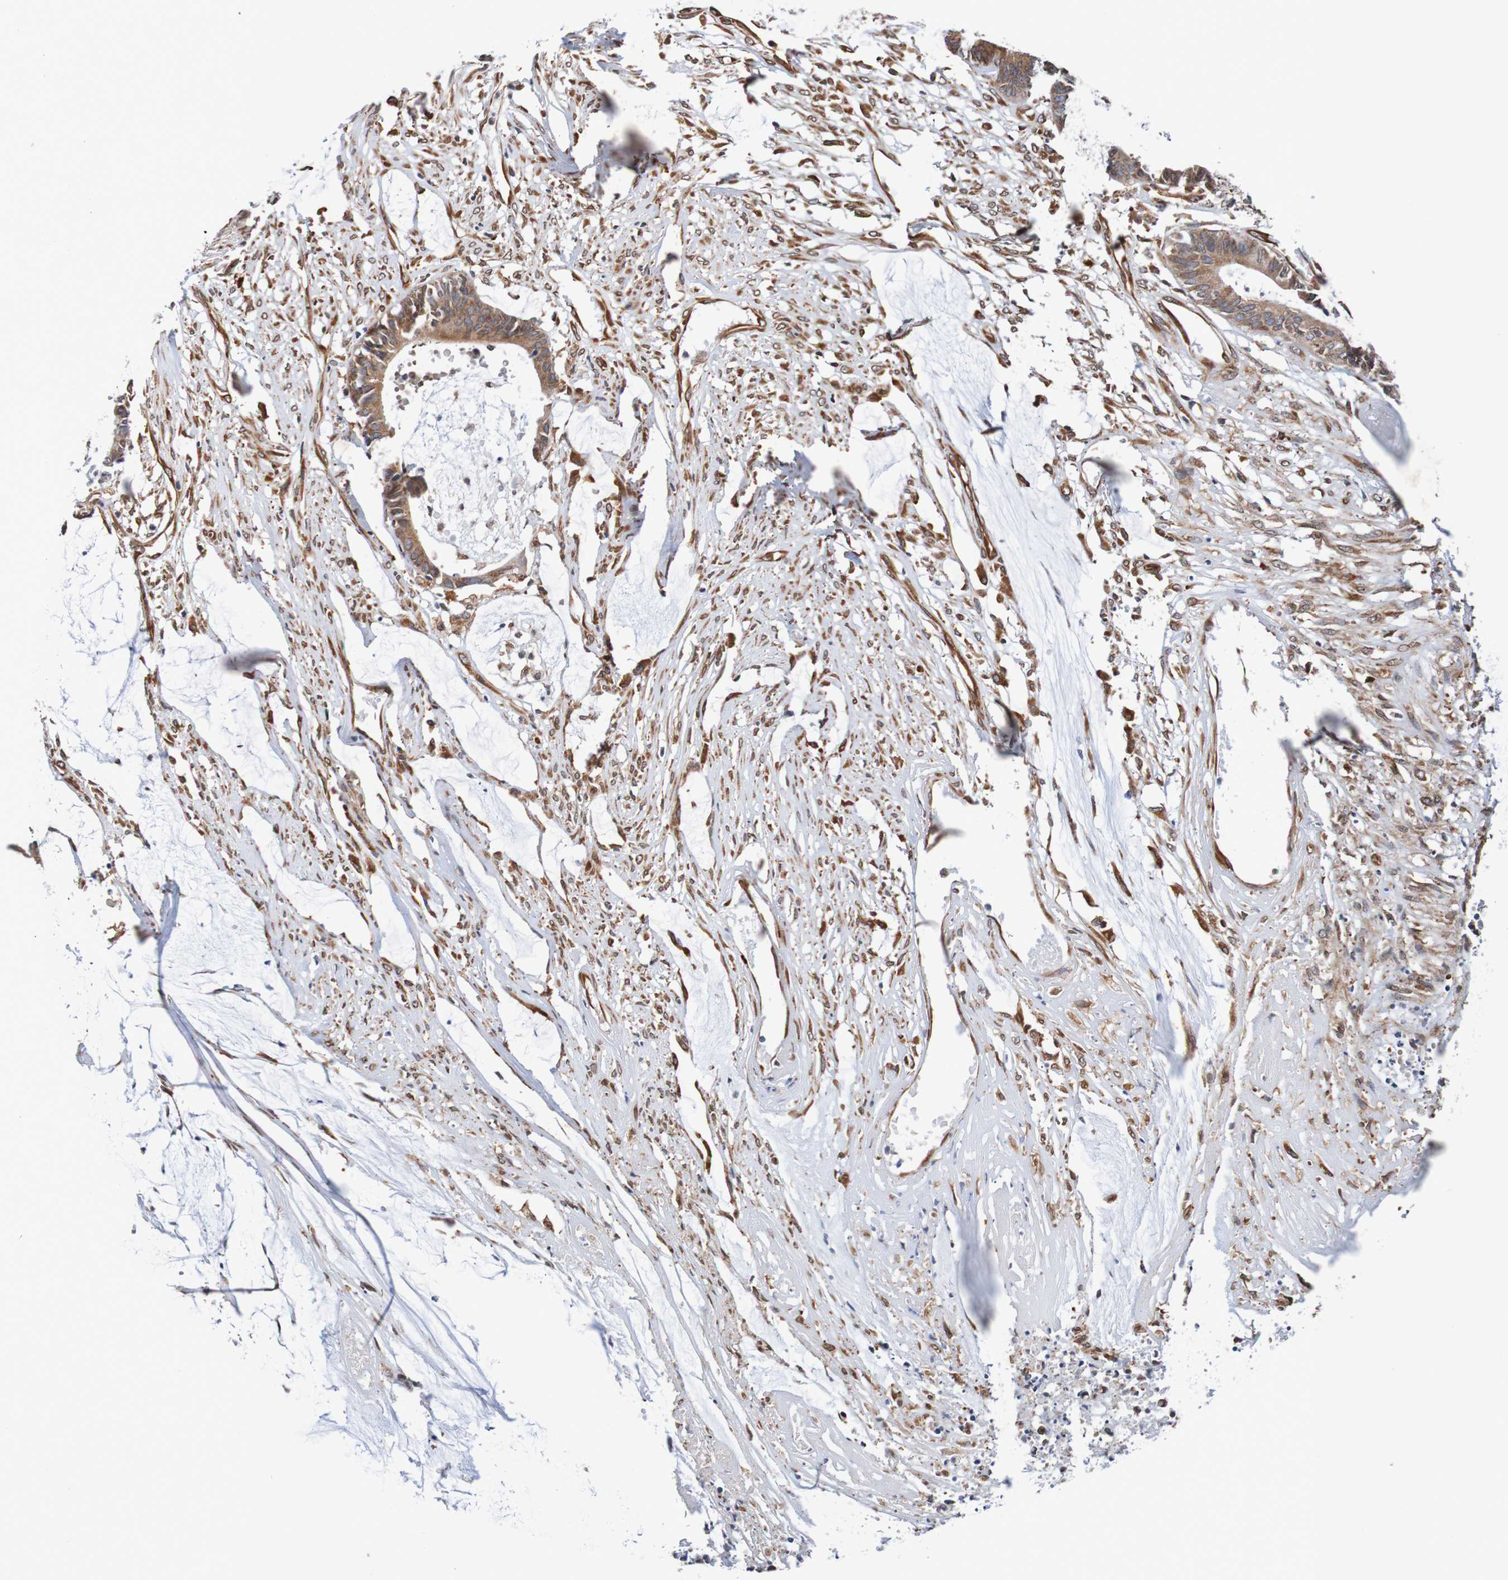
{"staining": {"intensity": "moderate", "quantity": ">75%", "location": "cytoplasmic/membranous"}, "tissue": "colorectal cancer", "cell_type": "Tumor cells", "image_type": "cancer", "snomed": [{"axis": "morphology", "description": "Adenocarcinoma, NOS"}, {"axis": "topography", "description": "Rectum"}], "caption": "The photomicrograph reveals a brown stain indicating the presence of a protein in the cytoplasmic/membranous of tumor cells in colorectal adenocarcinoma.", "gene": "TMEM109", "patient": {"sex": "female", "age": 66}}